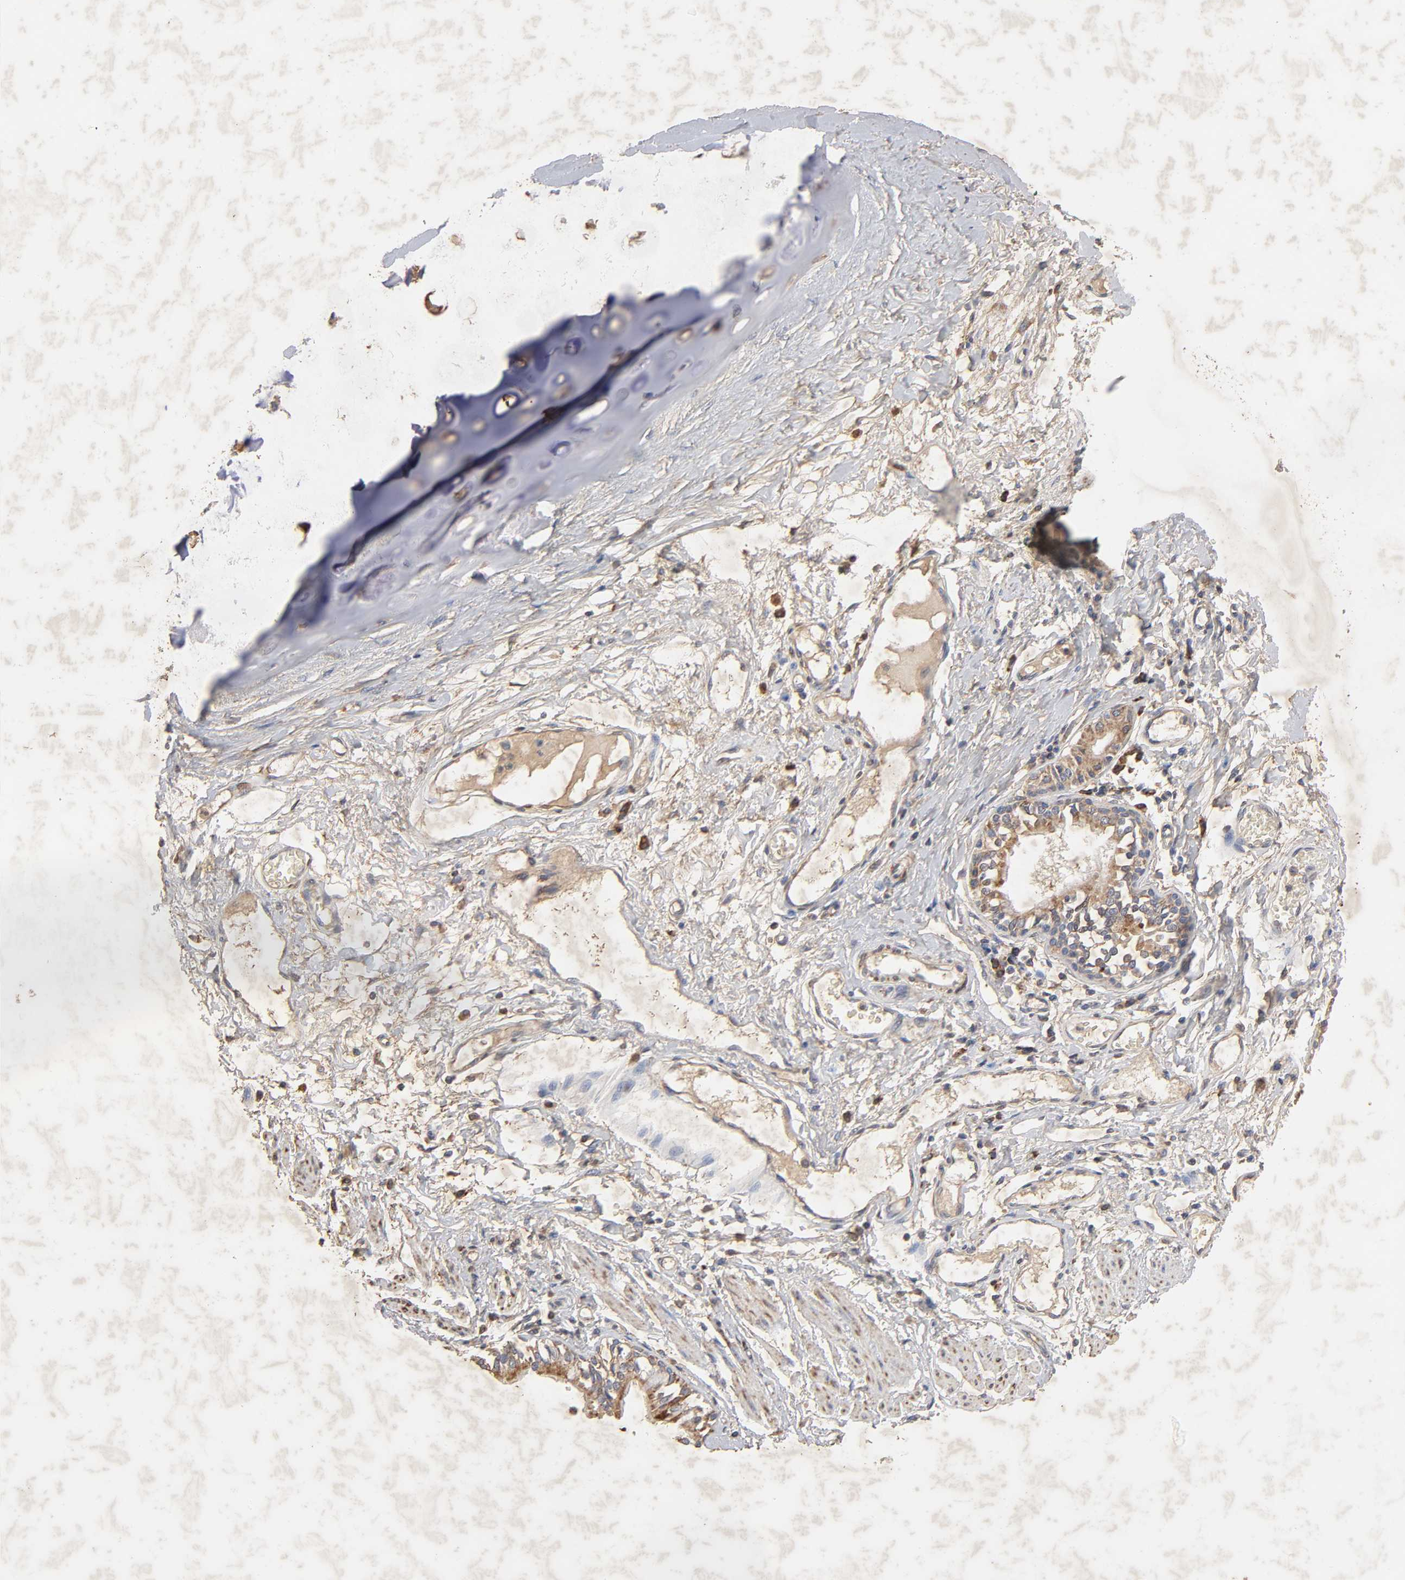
{"staining": {"intensity": "strong", "quantity": ">75%", "location": "cytoplasmic/membranous"}, "tissue": "bronchus", "cell_type": "Respiratory epithelial cells", "image_type": "normal", "snomed": [{"axis": "morphology", "description": "Normal tissue, NOS"}, {"axis": "topography", "description": "Bronchus"}, {"axis": "topography", "description": "Lung"}], "caption": "Benign bronchus was stained to show a protein in brown. There is high levels of strong cytoplasmic/membranous positivity in approximately >75% of respiratory epithelial cells.", "gene": "CYCS", "patient": {"sex": "female", "age": 56}}